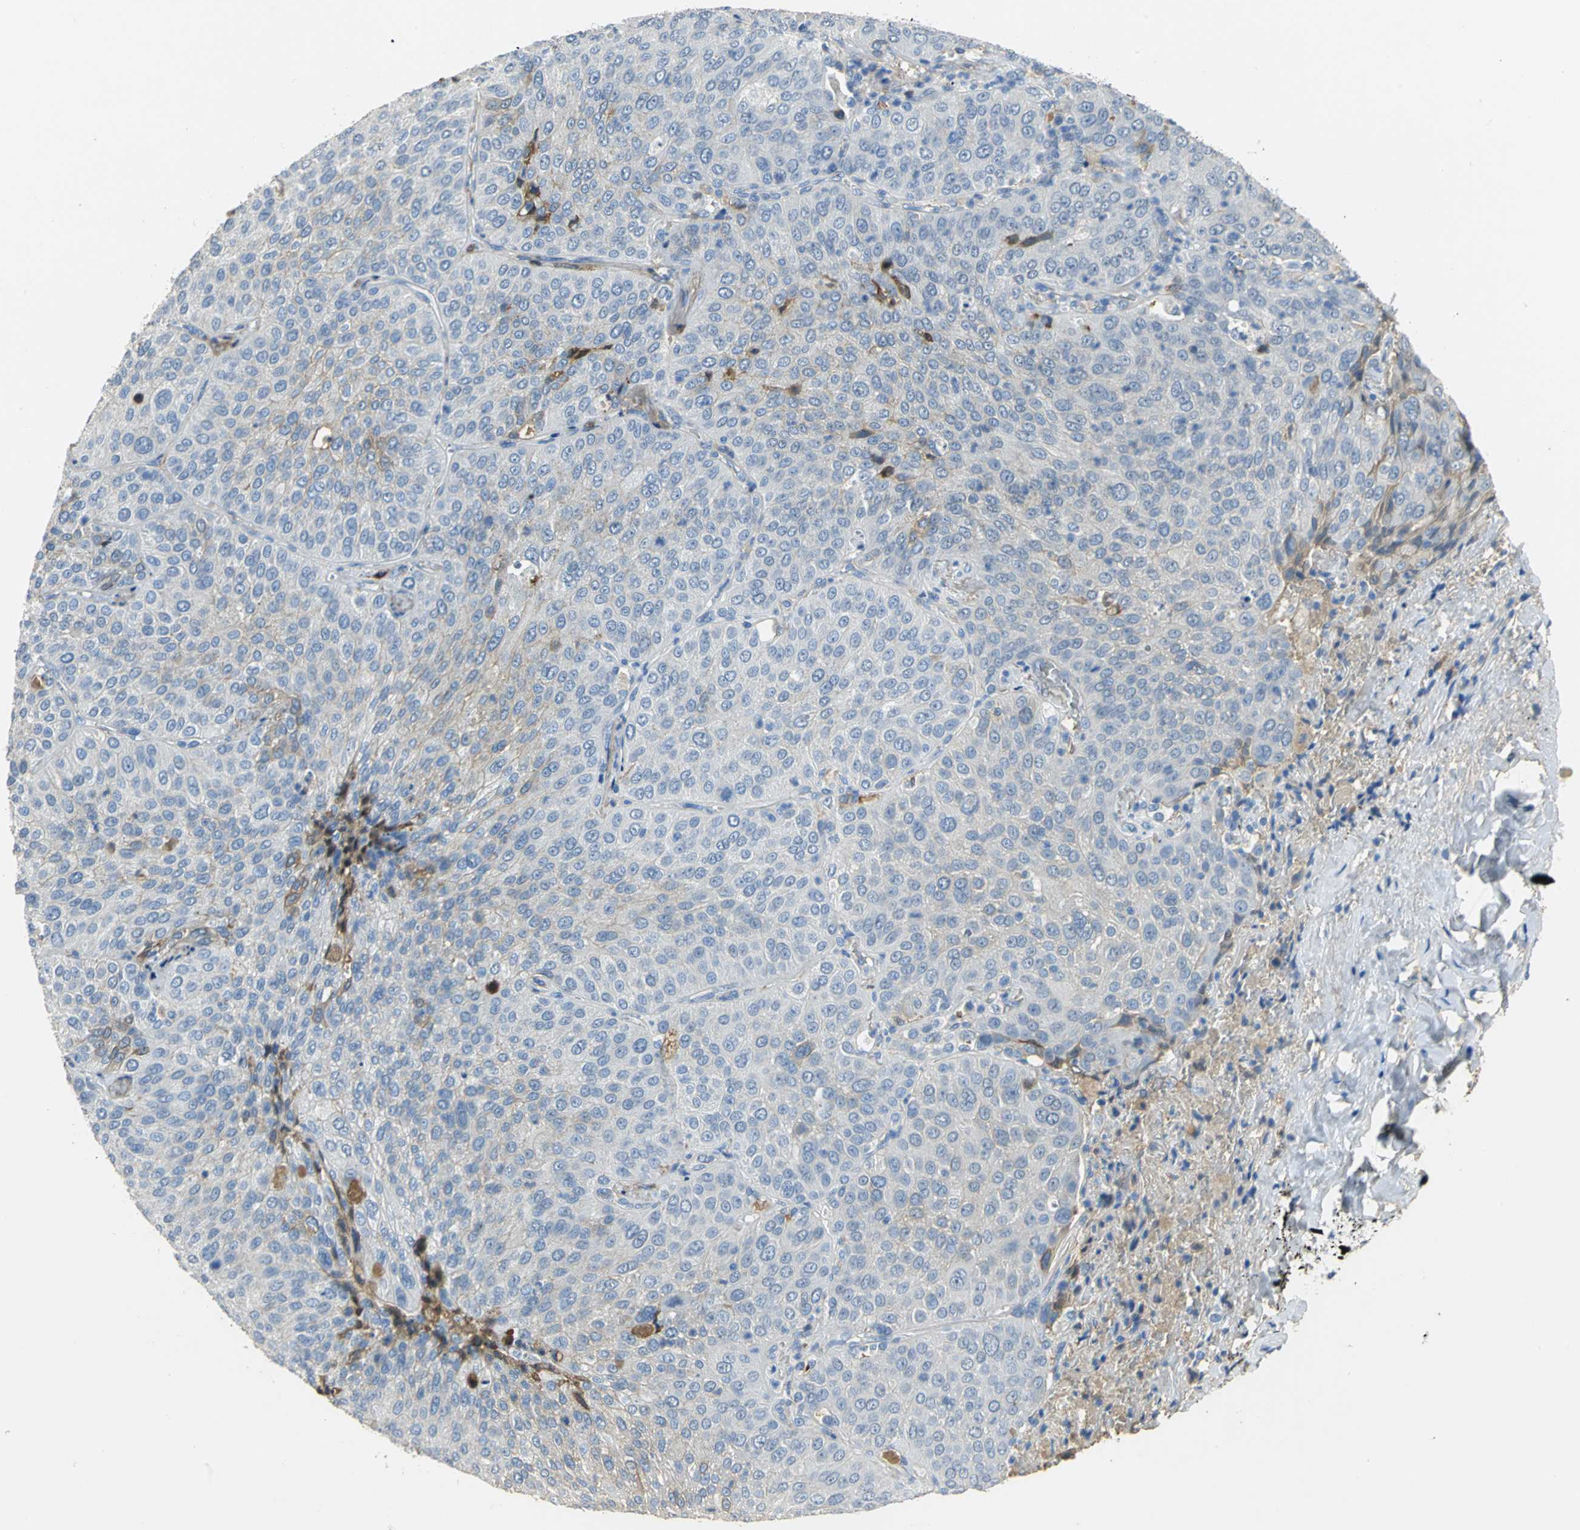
{"staining": {"intensity": "weak", "quantity": "25%-75%", "location": "cytoplasmic/membranous"}, "tissue": "lung cancer", "cell_type": "Tumor cells", "image_type": "cancer", "snomed": [{"axis": "morphology", "description": "Squamous cell carcinoma, NOS"}, {"axis": "topography", "description": "Lung"}], "caption": "Brown immunohistochemical staining in squamous cell carcinoma (lung) displays weak cytoplasmic/membranous expression in about 25%-75% of tumor cells.", "gene": "GYG2", "patient": {"sex": "male", "age": 54}}